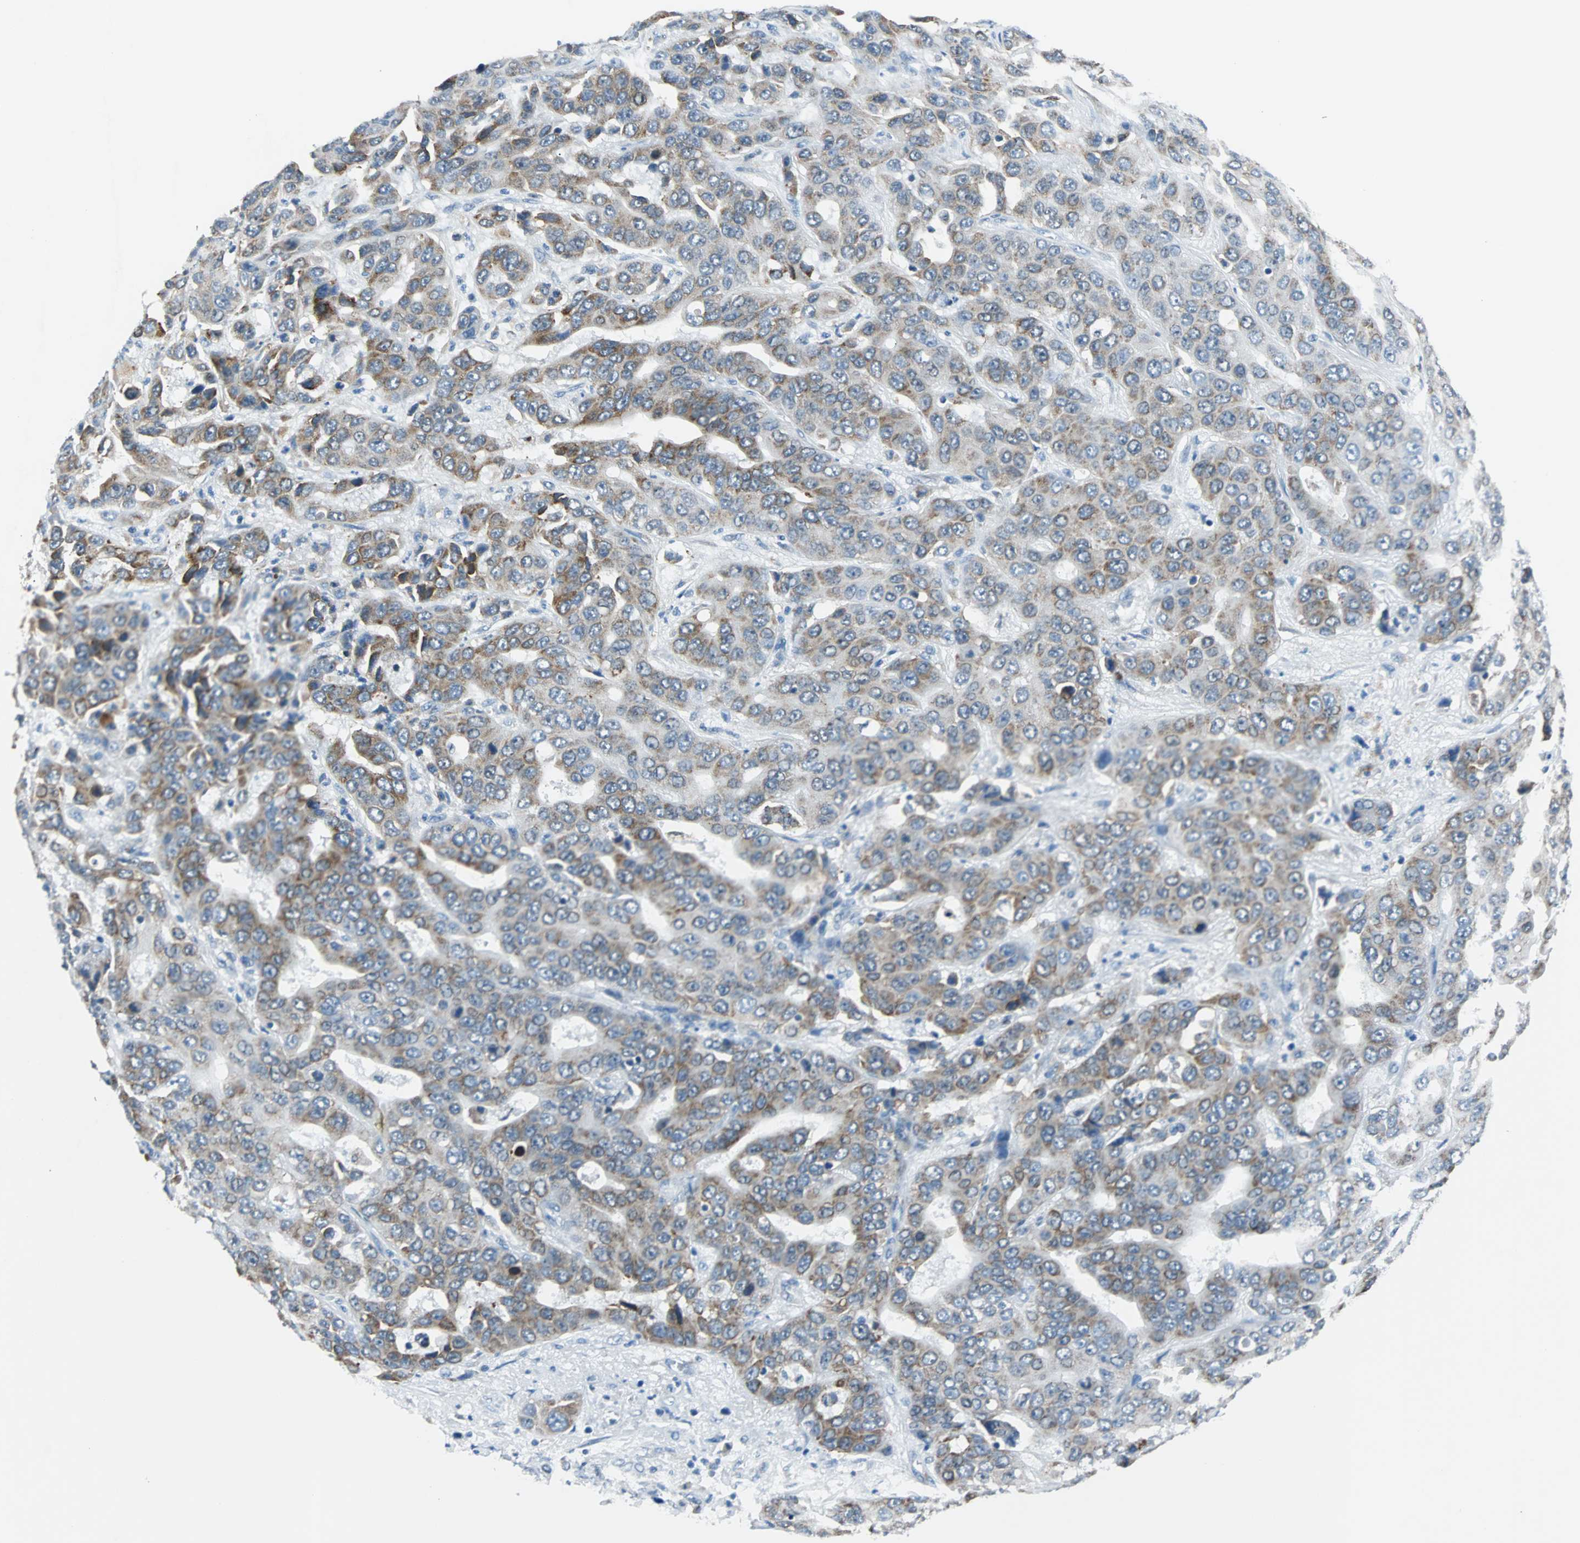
{"staining": {"intensity": "weak", "quantity": "25%-75%", "location": "cytoplasmic/membranous"}, "tissue": "liver cancer", "cell_type": "Tumor cells", "image_type": "cancer", "snomed": [{"axis": "morphology", "description": "Cholangiocarcinoma"}, {"axis": "topography", "description": "Liver"}], "caption": "IHC histopathology image of cholangiocarcinoma (liver) stained for a protein (brown), which reveals low levels of weak cytoplasmic/membranous staining in about 25%-75% of tumor cells.", "gene": "USP28", "patient": {"sex": "female", "age": 52}}